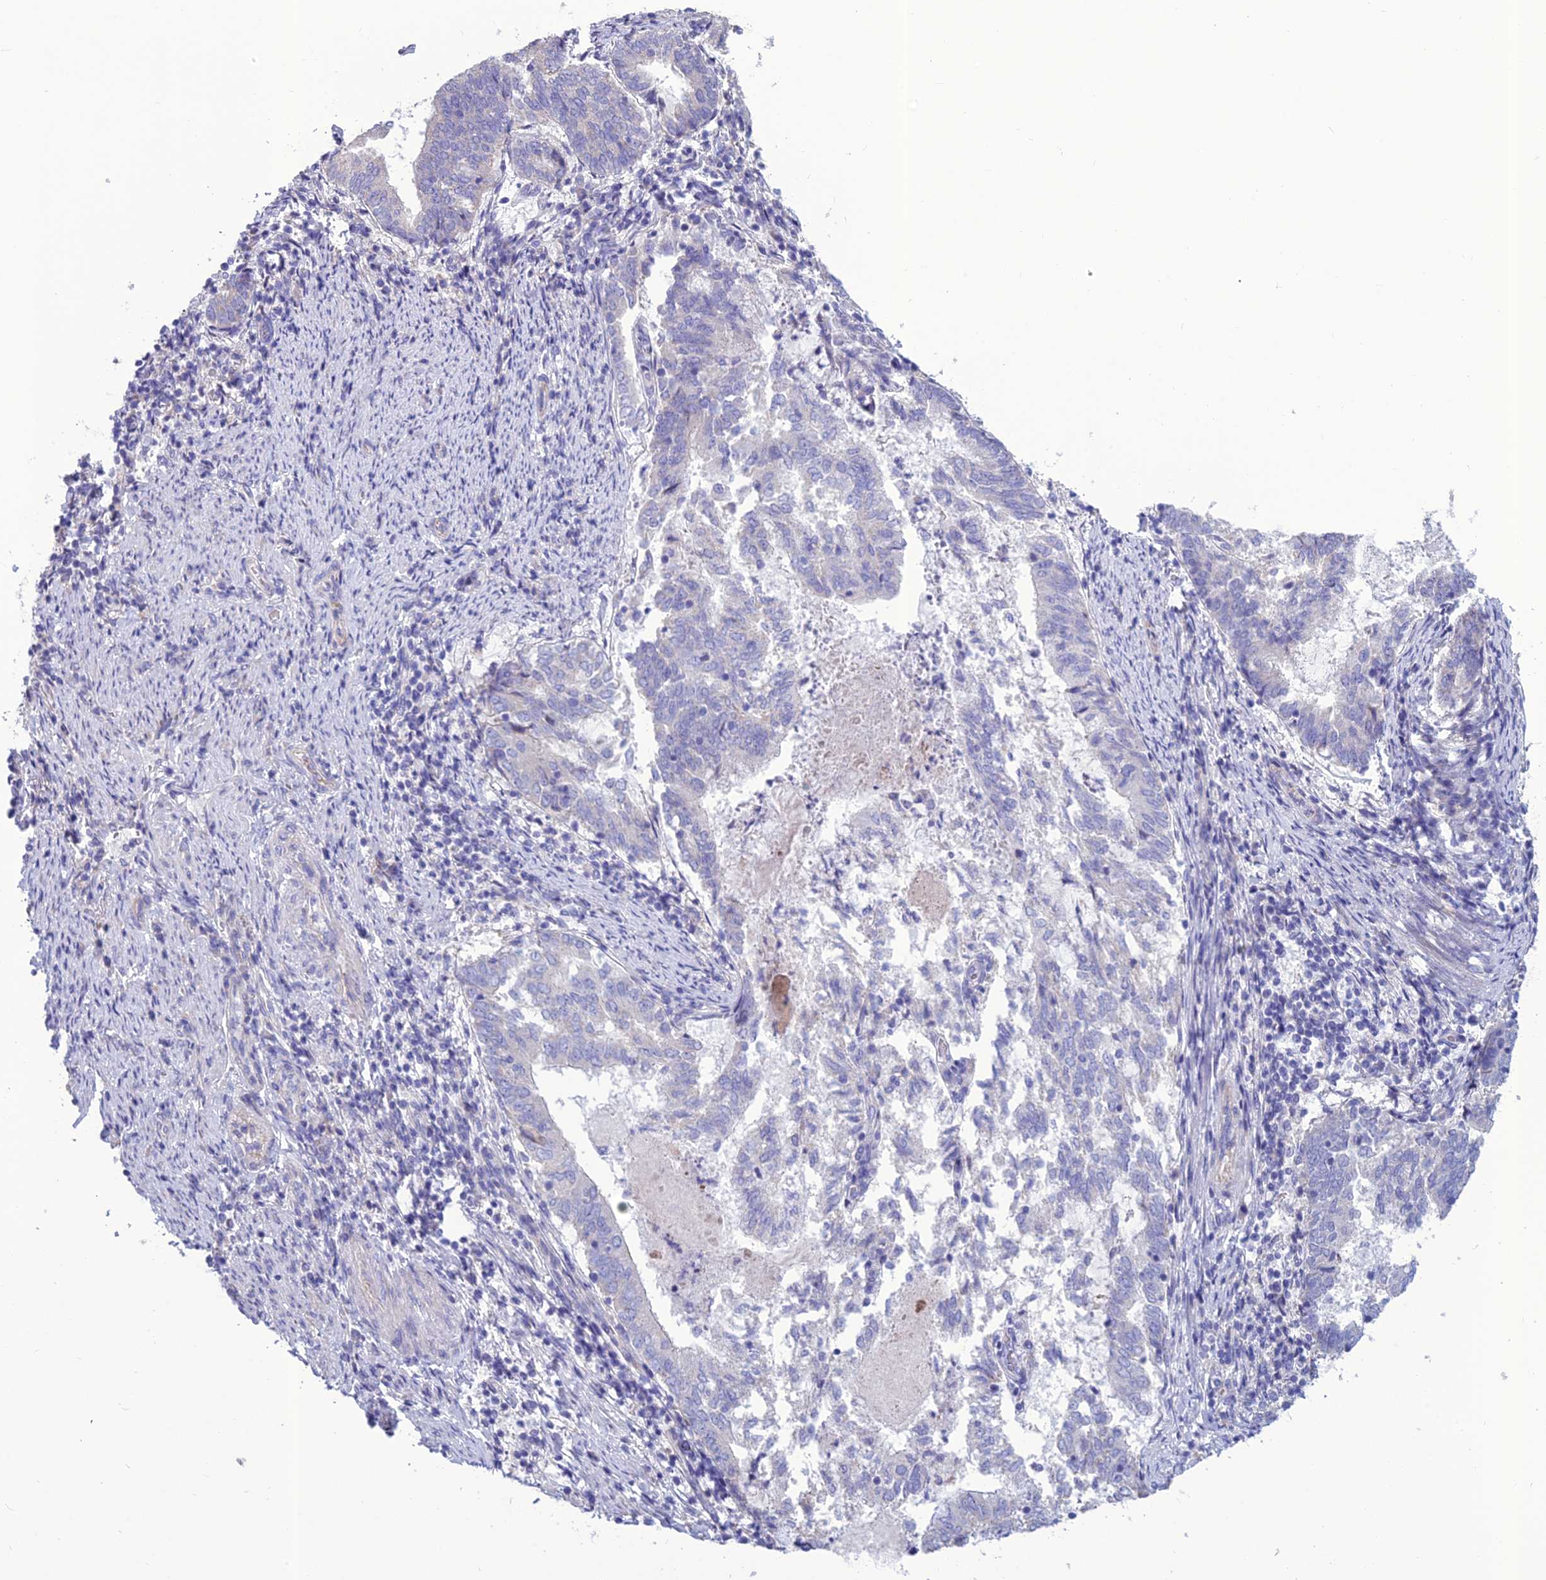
{"staining": {"intensity": "negative", "quantity": "none", "location": "none"}, "tissue": "endometrial cancer", "cell_type": "Tumor cells", "image_type": "cancer", "snomed": [{"axis": "morphology", "description": "Adenocarcinoma, NOS"}, {"axis": "topography", "description": "Endometrium"}], "caption": "Immunohistochemical staining of endometrial cancer (adenocarcinoma) shows no significant expression in tumor cells. (Immunohistochemistry (ihc), brightfield microscopy, high magnification).", "gene": "BHMT2", "patient": {"sex": "female", "age": 80}}